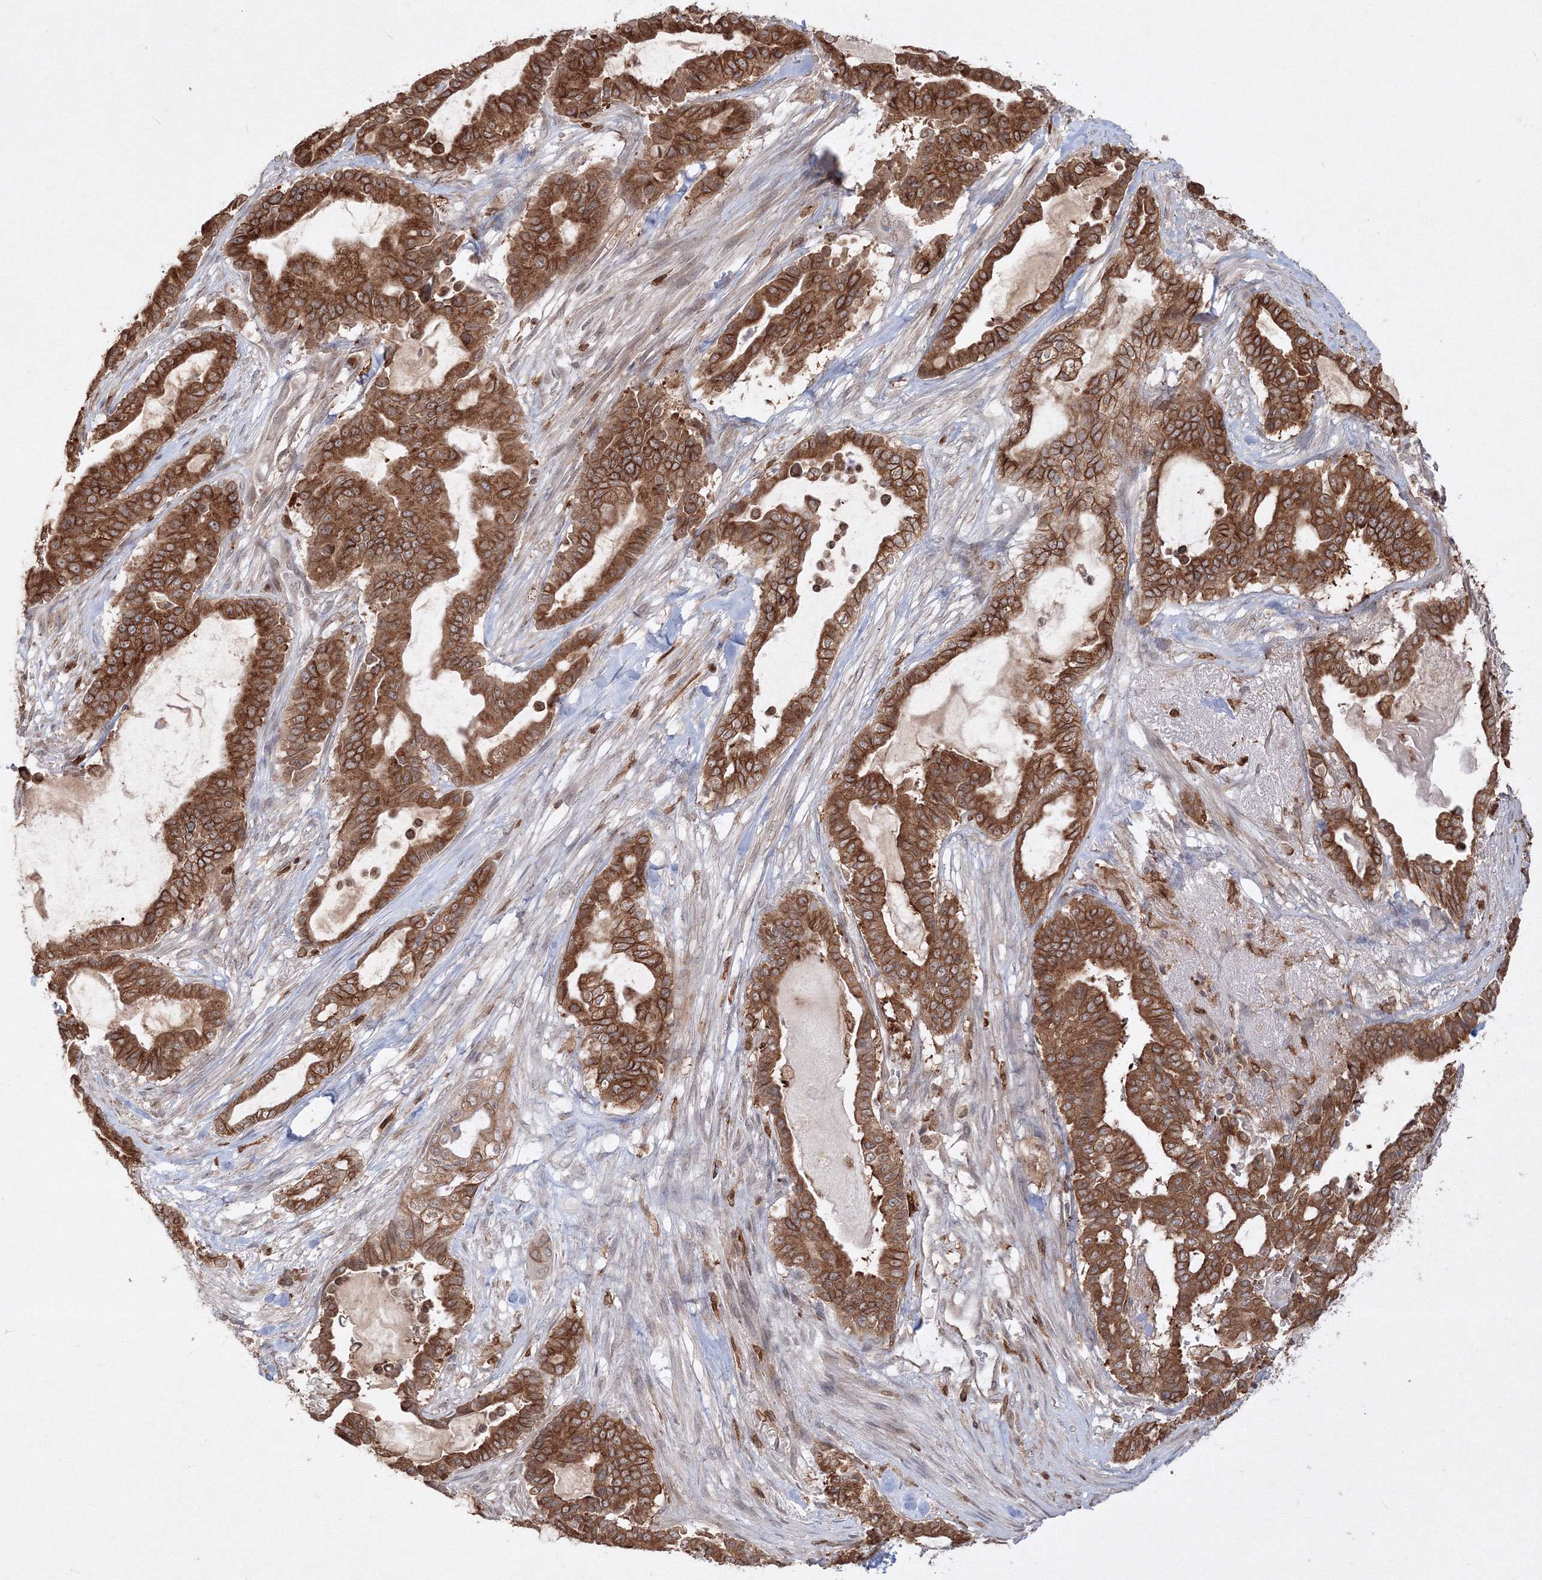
{"staining": {"intensity": "moderate", "quantity": ">75%", "location": "cytoplasmic/membranous"}, "tissue": "pancreatic cancer", "cell_type": "Tumor cells", "image_type": "cancer", "snomed": [{"axis": "morphology", "description": "Adenocarcinoma, NOS"}, {"axis": "topography", "description": "Pancreas"}], "caption": "A brown stain shows moderate cytoplasmic/membranous positivity of a protein in pancreatic cancer tumor cells.", "gene": "TMEM50B", "patient": {"sex": "male", "age": 63}}